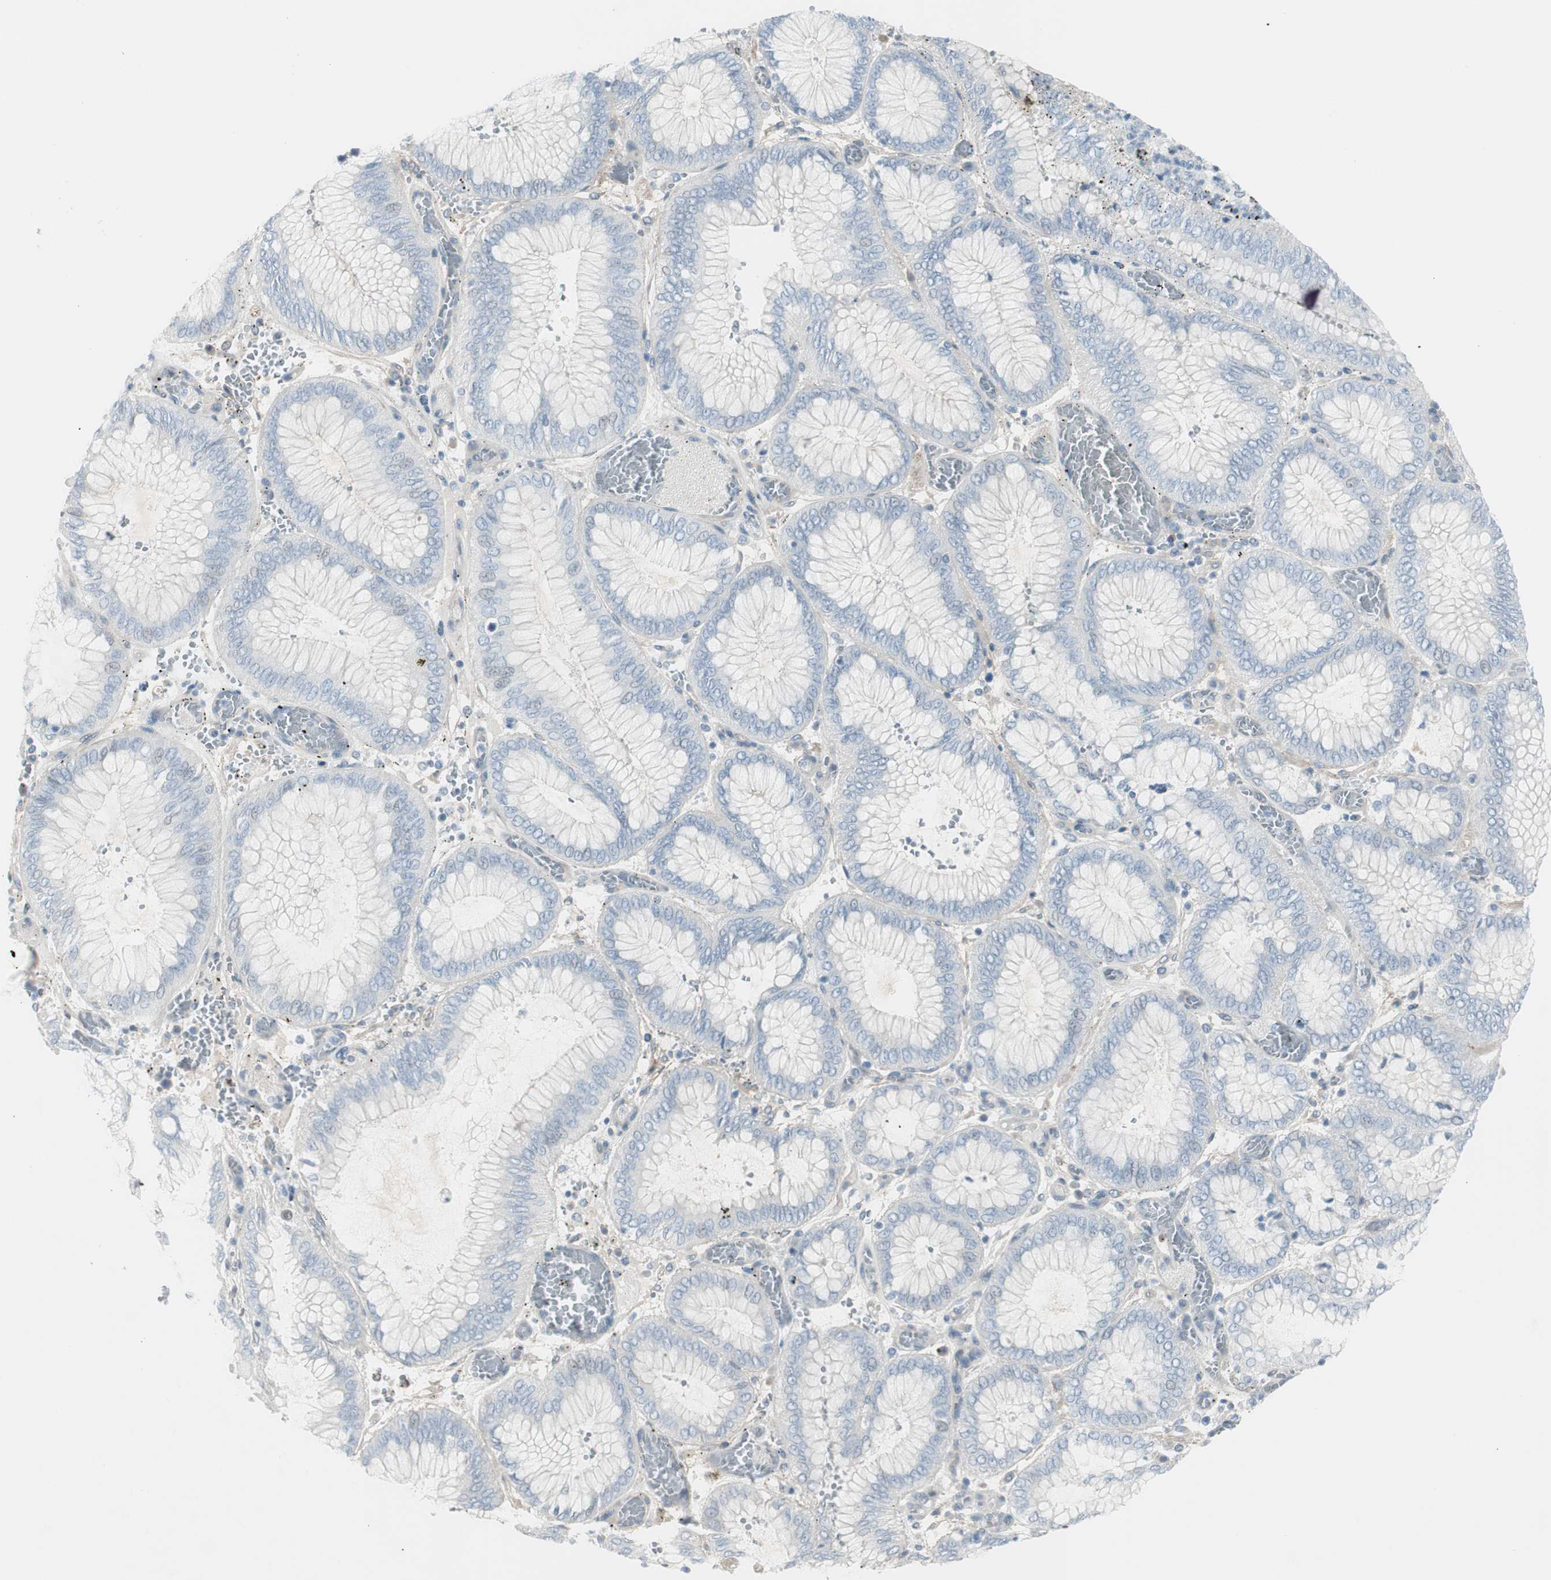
{"staining": {"intensity": "negative", "quantity": "none", "location": "none"}, "tissue": "stomach cancer", "cell_type": "Tumor cells", "image_type": "cancer", "snomed": [{"axis": "morphology", "description": "Normal tissue, NOS"}, {"axis": "morphology", "description": "Adenocarcinoma, NOS"}, {"axis": "topography", "description": "Stomach, upper"}, {"axis": "topography", "description": "Stomach"}], "caption": "The IHC image has no significant expression in tumor cells of stomach cancer tissue.", "gene": "CACNA2D1", "patient": {"sex": "male", "age": 76}}